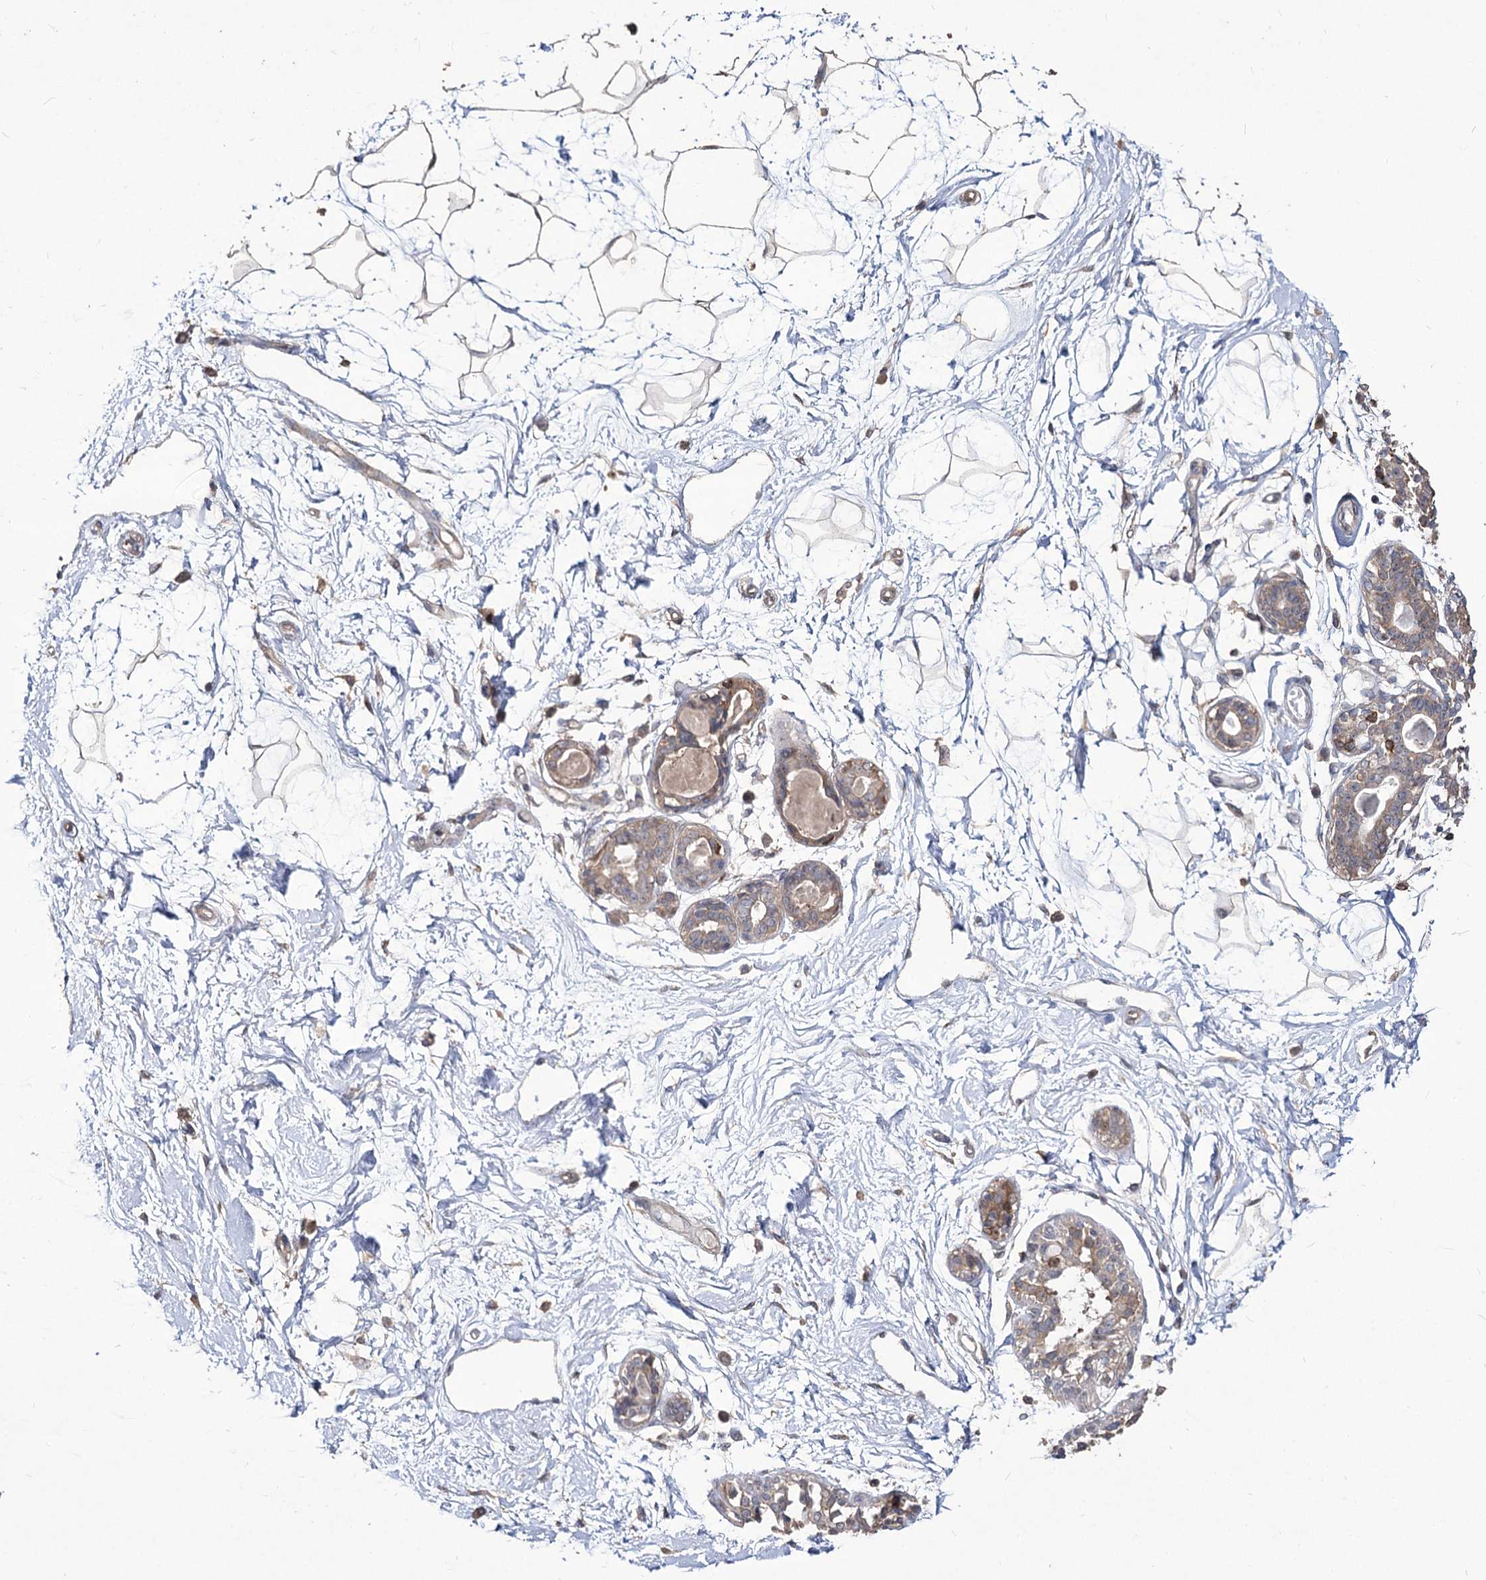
{"staining": {"intensity": "moderate", "quantity": "25%-75%", "location": "cytoplasmic/membranous"}, "tissue": "breast", "cell_type": "Adipocytes", "image_type": "normal", "snomed": [{"axis": "morphology", "description": "Normal tissue, NOS"}, {"axis": "topography", "description": "Breast"}], "caption": "This is a micrograph of immunohistochemistry (IHC) staining of normal breast, which shows moderate positivity in the cytoplasmic/membranous of adipocytes.", "gene": "STK17B", "patient": {"sex": "female", "age": 45}}